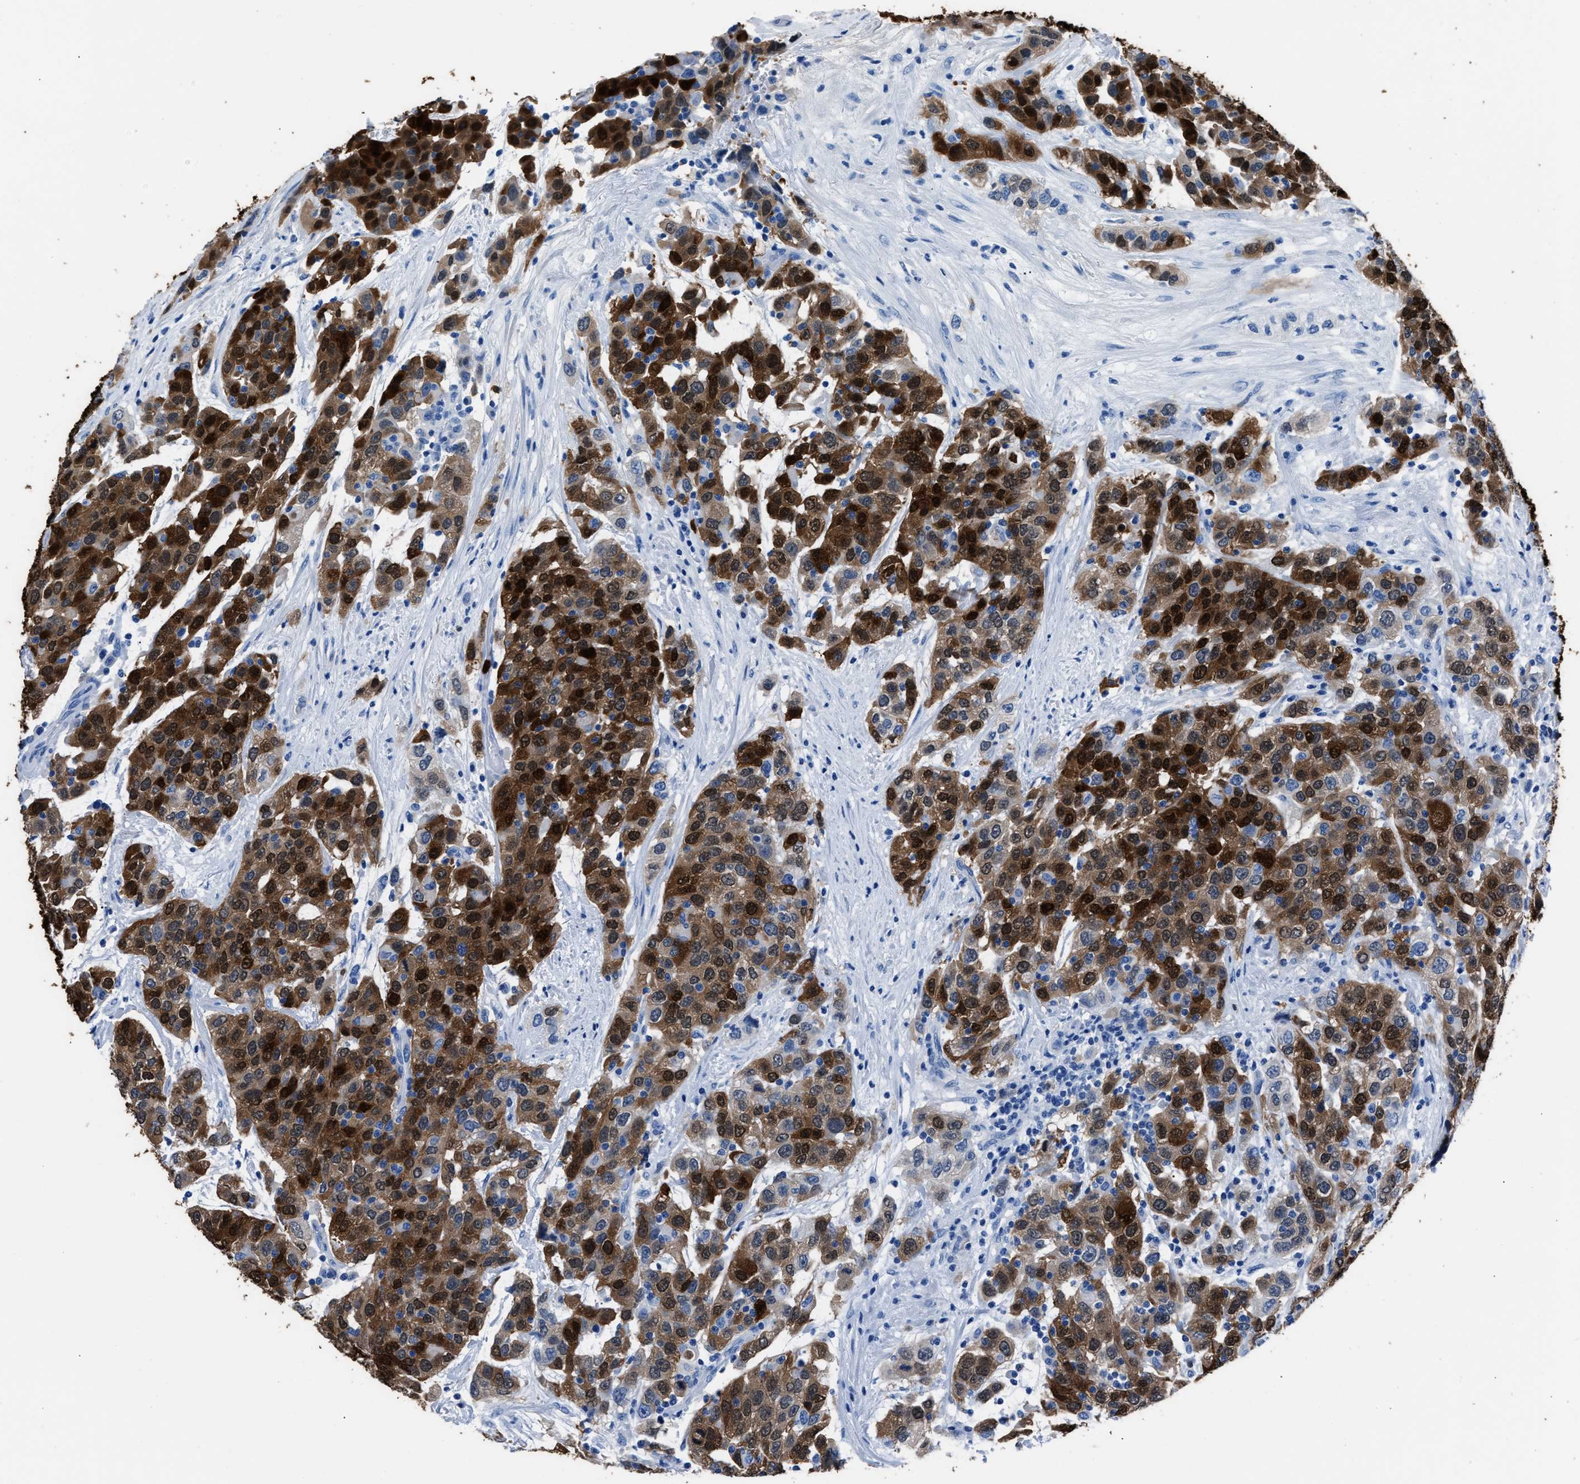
{"staining": {"intensity": "strong", "quantity": ">75%", "location": "cytoplasmic/membranous,nuclear"}, "tissue": "urothelial cancer", "cell_type": "Tumor cells", "image_type": "cancer", "snomed": [{"axis": "morphology", "description": "Urothelial carcinoma, High grade"}, {"axis": "topography", "description": "Urinary bladder"}], "caption": "Brown immunohistochemical staining in human urothelial cancer reveals strong cytoplasmic/membranous and nuclear expression in about >75% of tumor cells. (brown staining indicates protein expression, while blue staining denotes nuclei).", "gene": "S100P", "patient": {"sex": "female", "age": 80}}